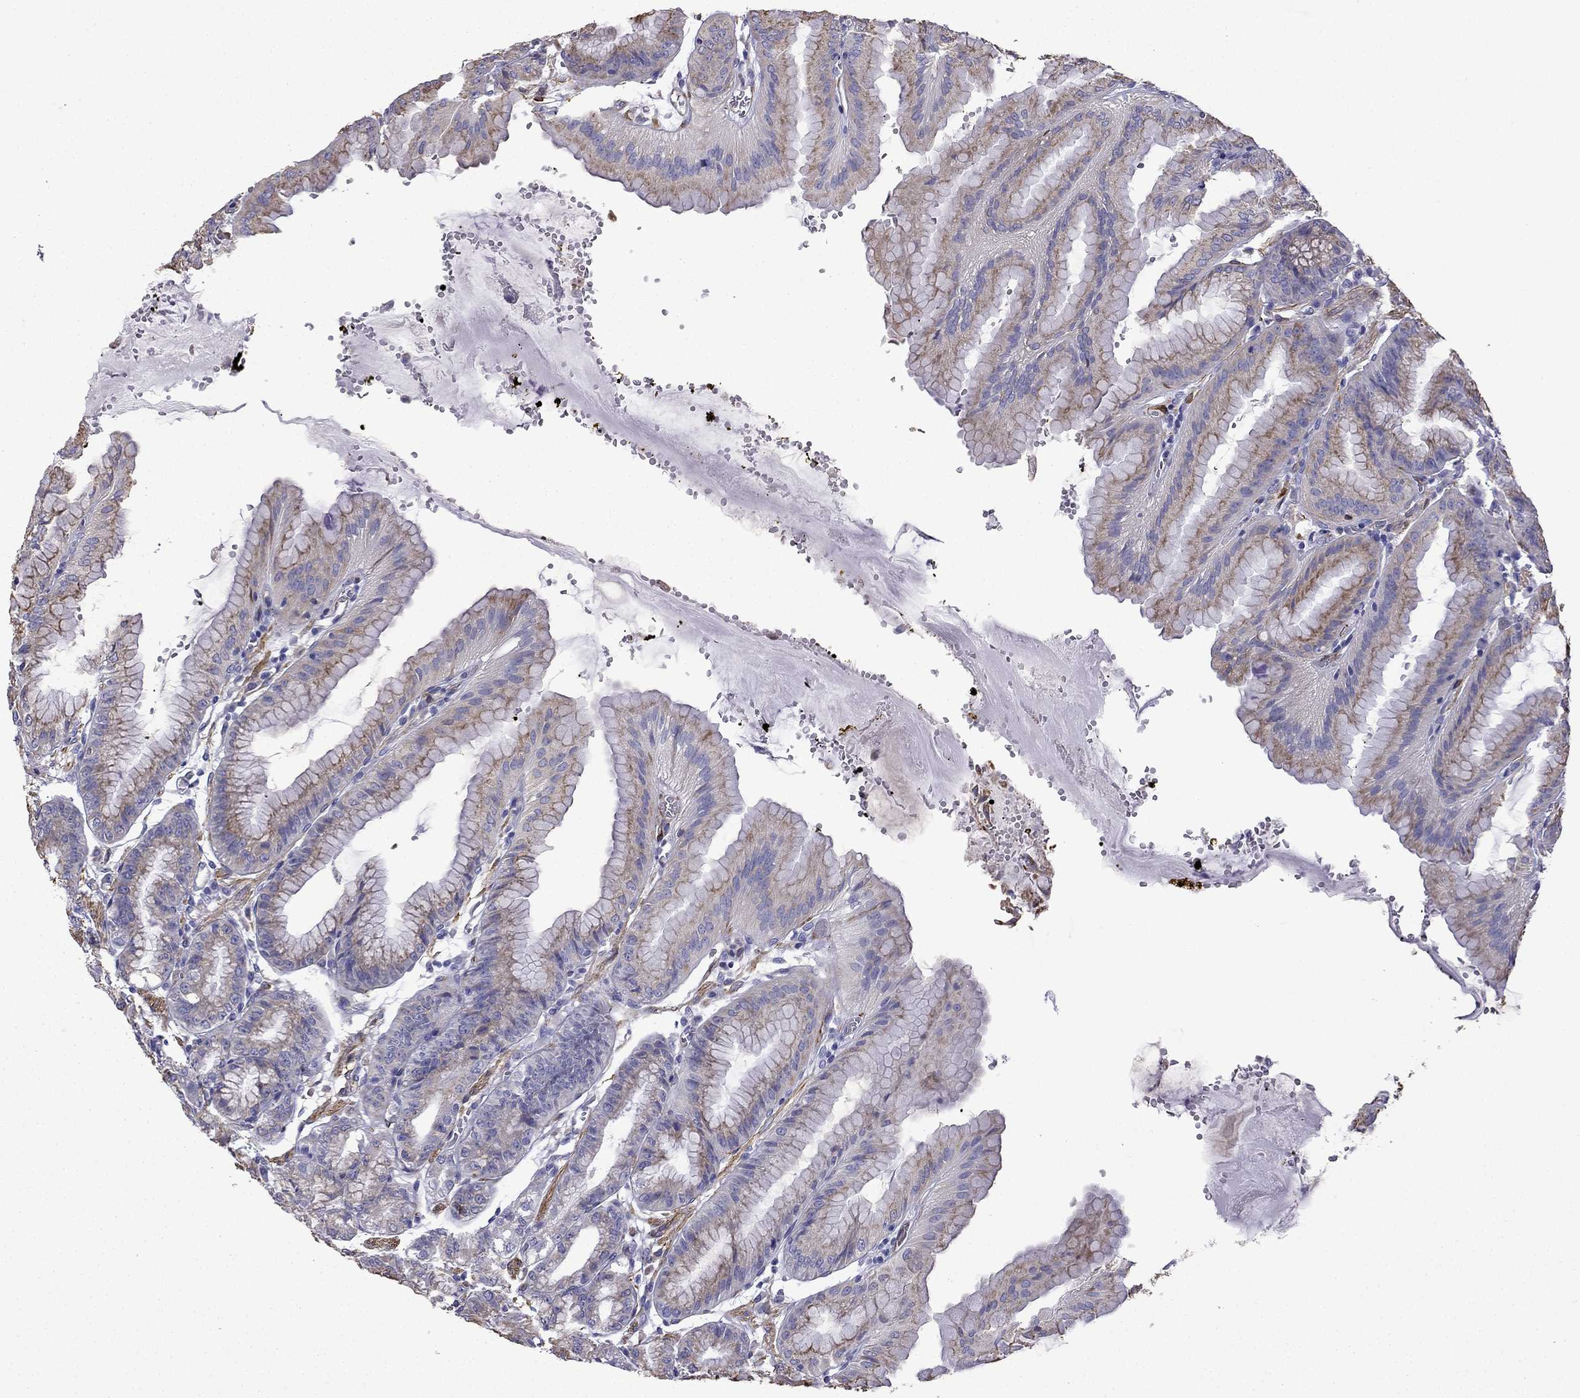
{"staining": {"intensity": "moderate", "quantity": "<25%", "location": "cytoplasmic/membranous"}, "tissue": "stomach", "cell_type": "Glandular cells", "image_type": "normal", "snomed": [{"axis": "morphology", "description": "Normal tissue, NOS"}, {"axis": "topography", "description": "Stomach, lower"}], "caption": "IHC of normal human stomach reveals low levels of moderate cytoplasmic/membranous staining in approximately <25% of glandular cells.", "gene": "MAP4", "patient": {"sex": "male", "age": 71}}